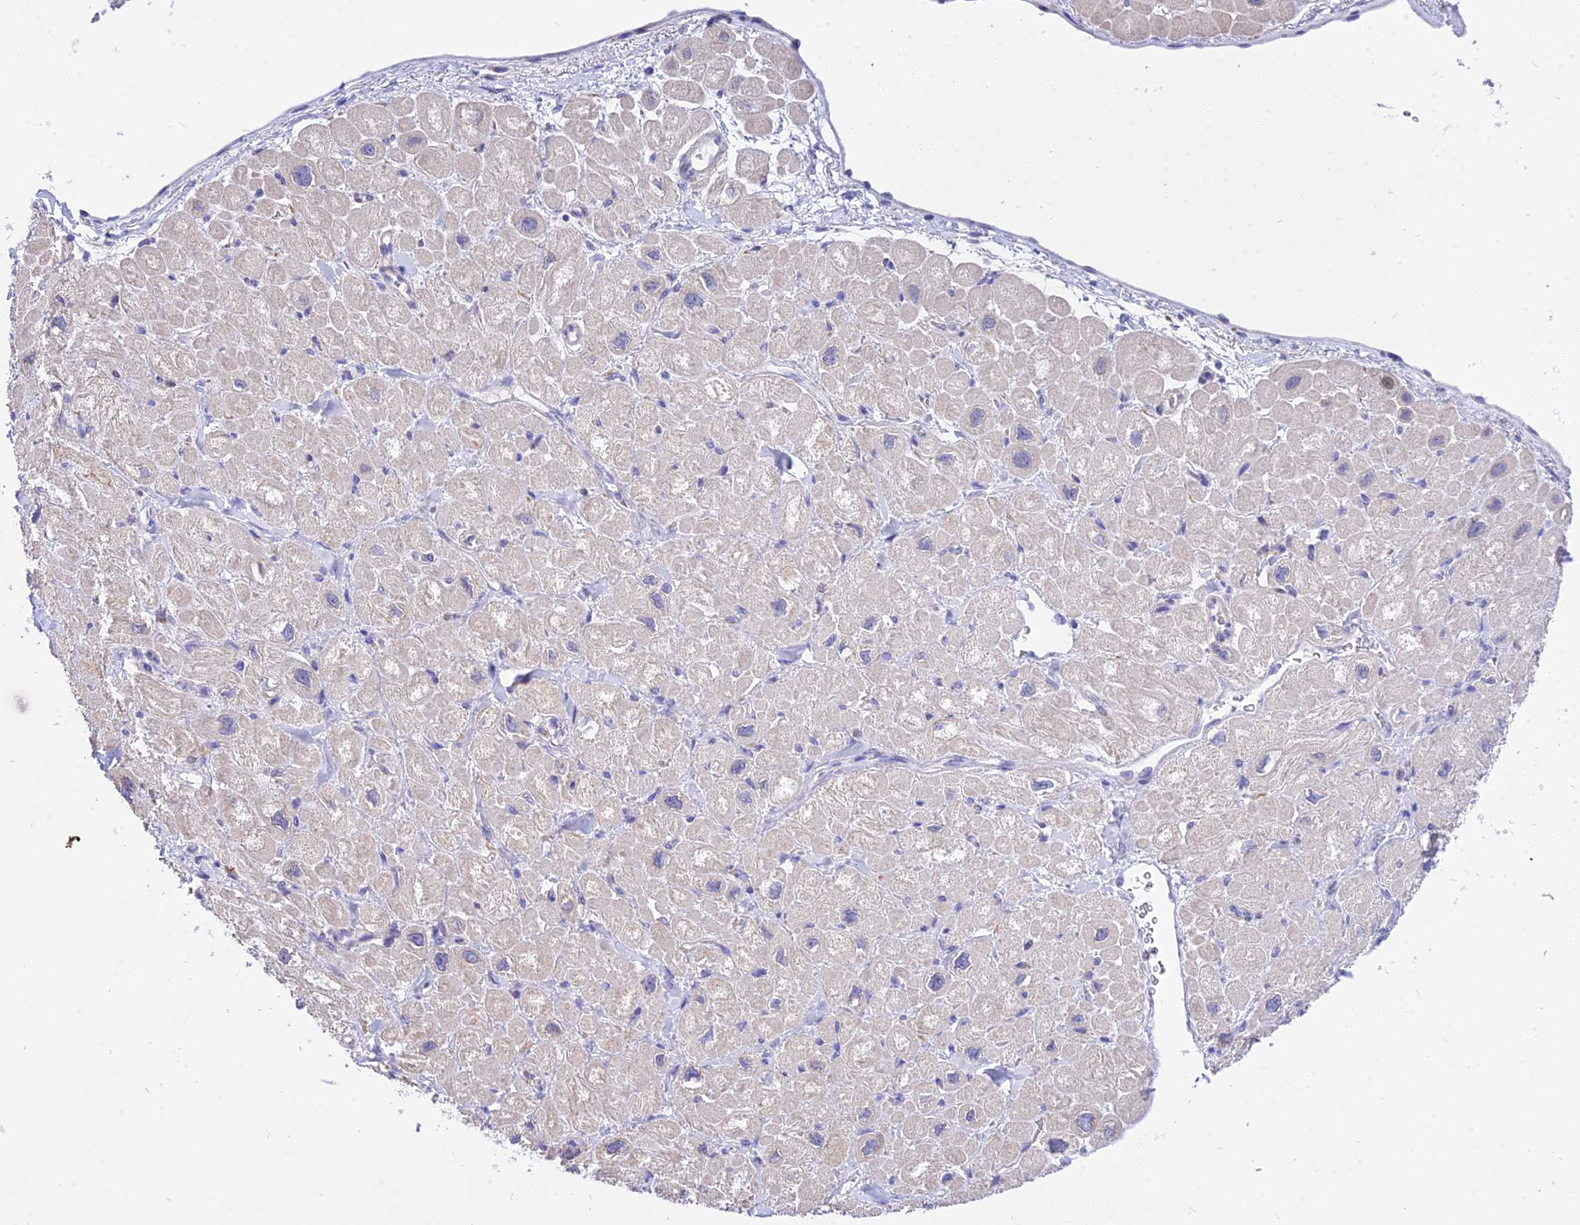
{"staining": {"intensity": "weak", "quantity": "25%-75%", "location": "cytoplasmic/membranous"}, "tissue": "heart muscle", "cell_type": "Cardiomyocytes", "image_type": "normal", "snomed": [{"axis": "morphology", "description": "Normal tissue, NOS"}, {"axis": "topography", "description": "Heart"}], "caption": "Immunohistochemistry (IHC) micrograph of normal heart muscle: heart muscle stained using immunohistochemistry (IHC) demonstrates low levels of weak protein expression localized specifically in the cytoplasmic/membranous of cardiomyocytes, appearing as a cytoplasmic/membranous brown color.", "gene": "DEFB107A", "patient": {"sex": "male", "age": 65}}